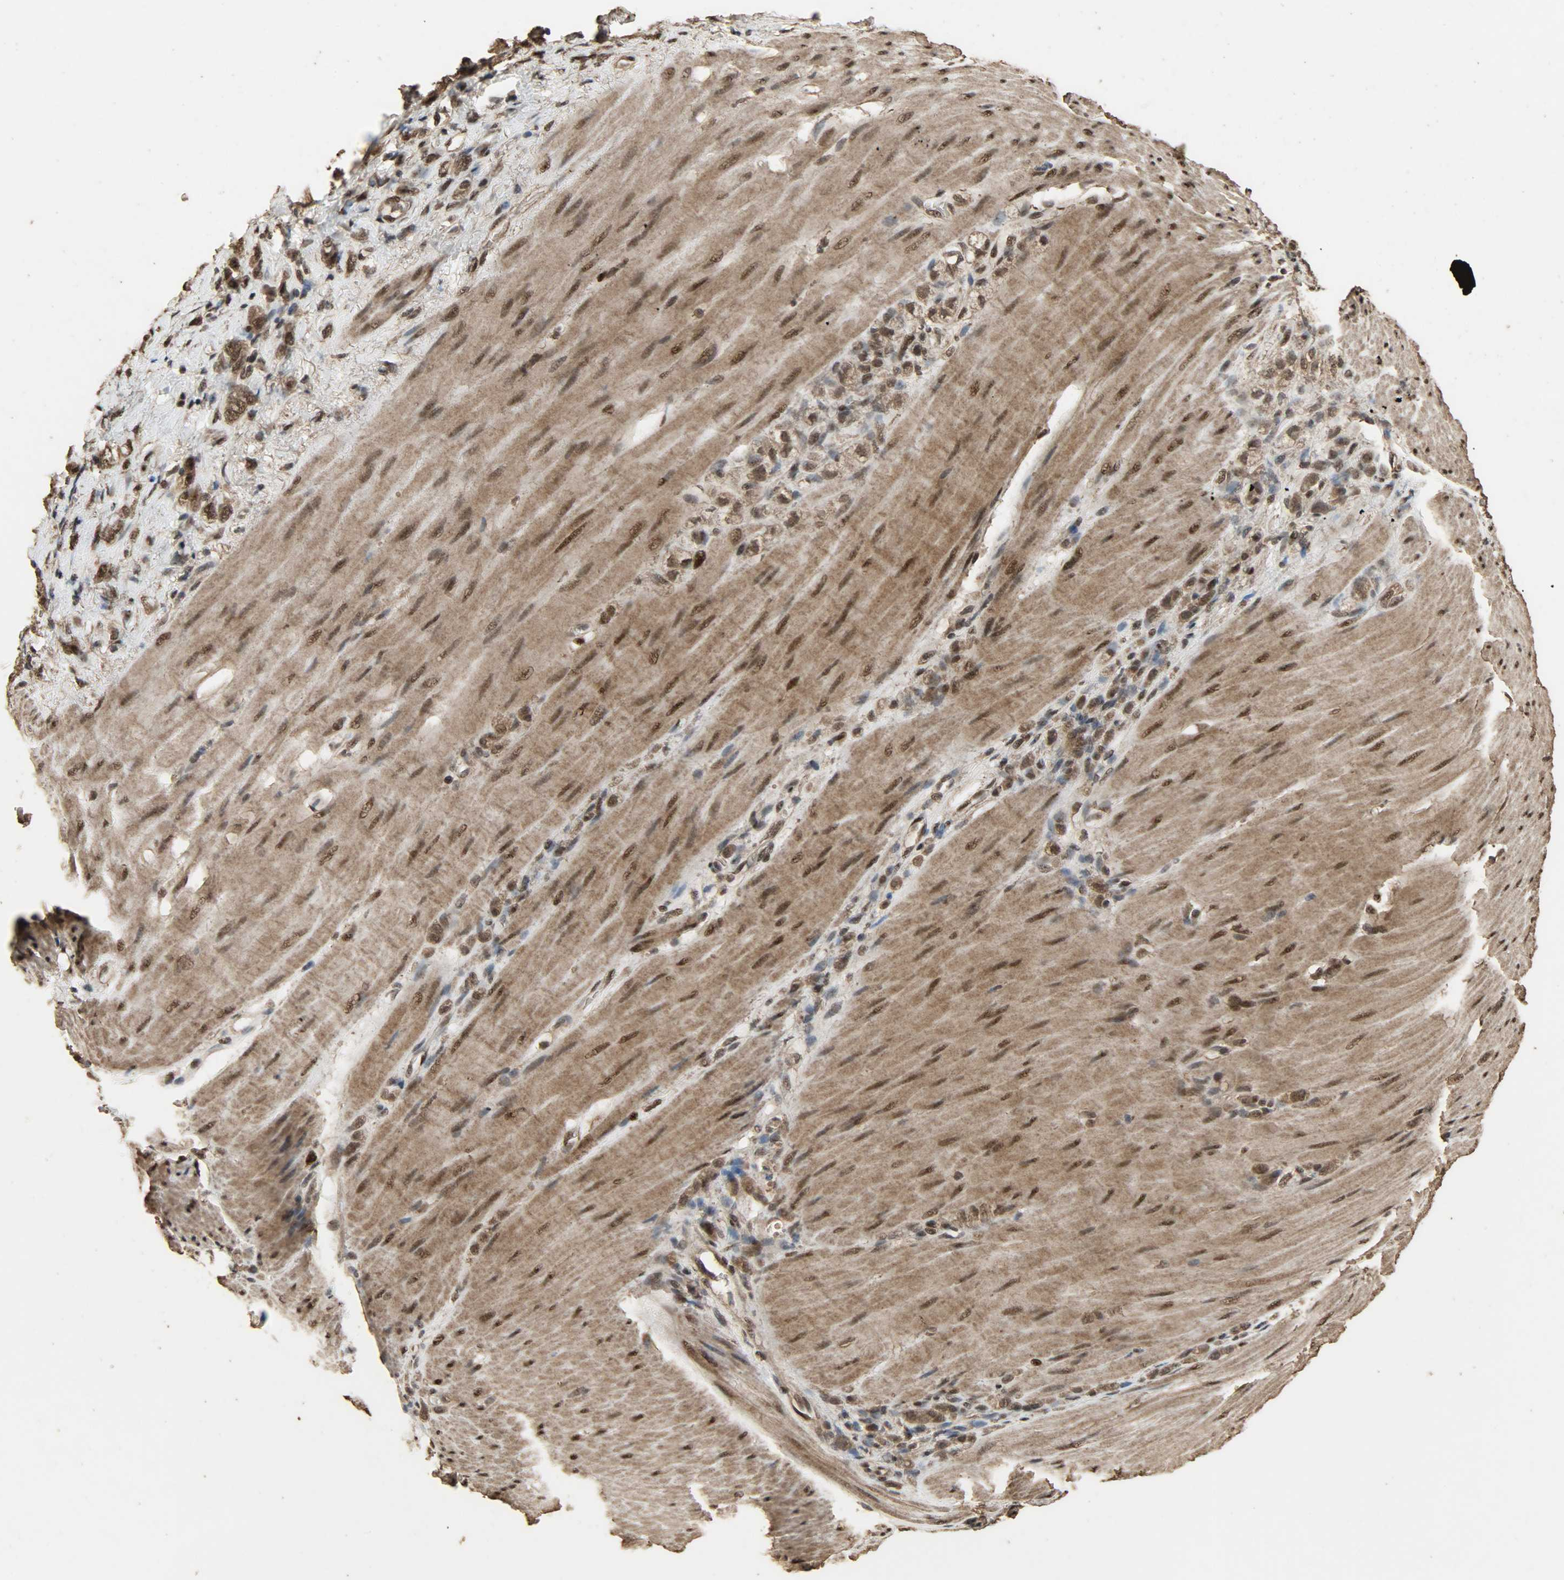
{"staining": {"intensity": "strong", "quantity": ">75%", "location": "cytoplasmic/membranous,nuclear"}, "tissue": "stomach cancer", "cell_type": "Tumor cells", "image_type": "cancer", "snomed": [{"axis": "morphology", "description": "Adenocarcinoma, NOS"}, {"axis": "topography", "description": "Stomach"}], "caption": "A histopathology image of human stomach cancer stained for a protein displays strong cytoplasmic/membranous and nuclear brown staining in tumor cells.", "gene": "CCNT2", "patient": {"sex": "male", "age": 82}}